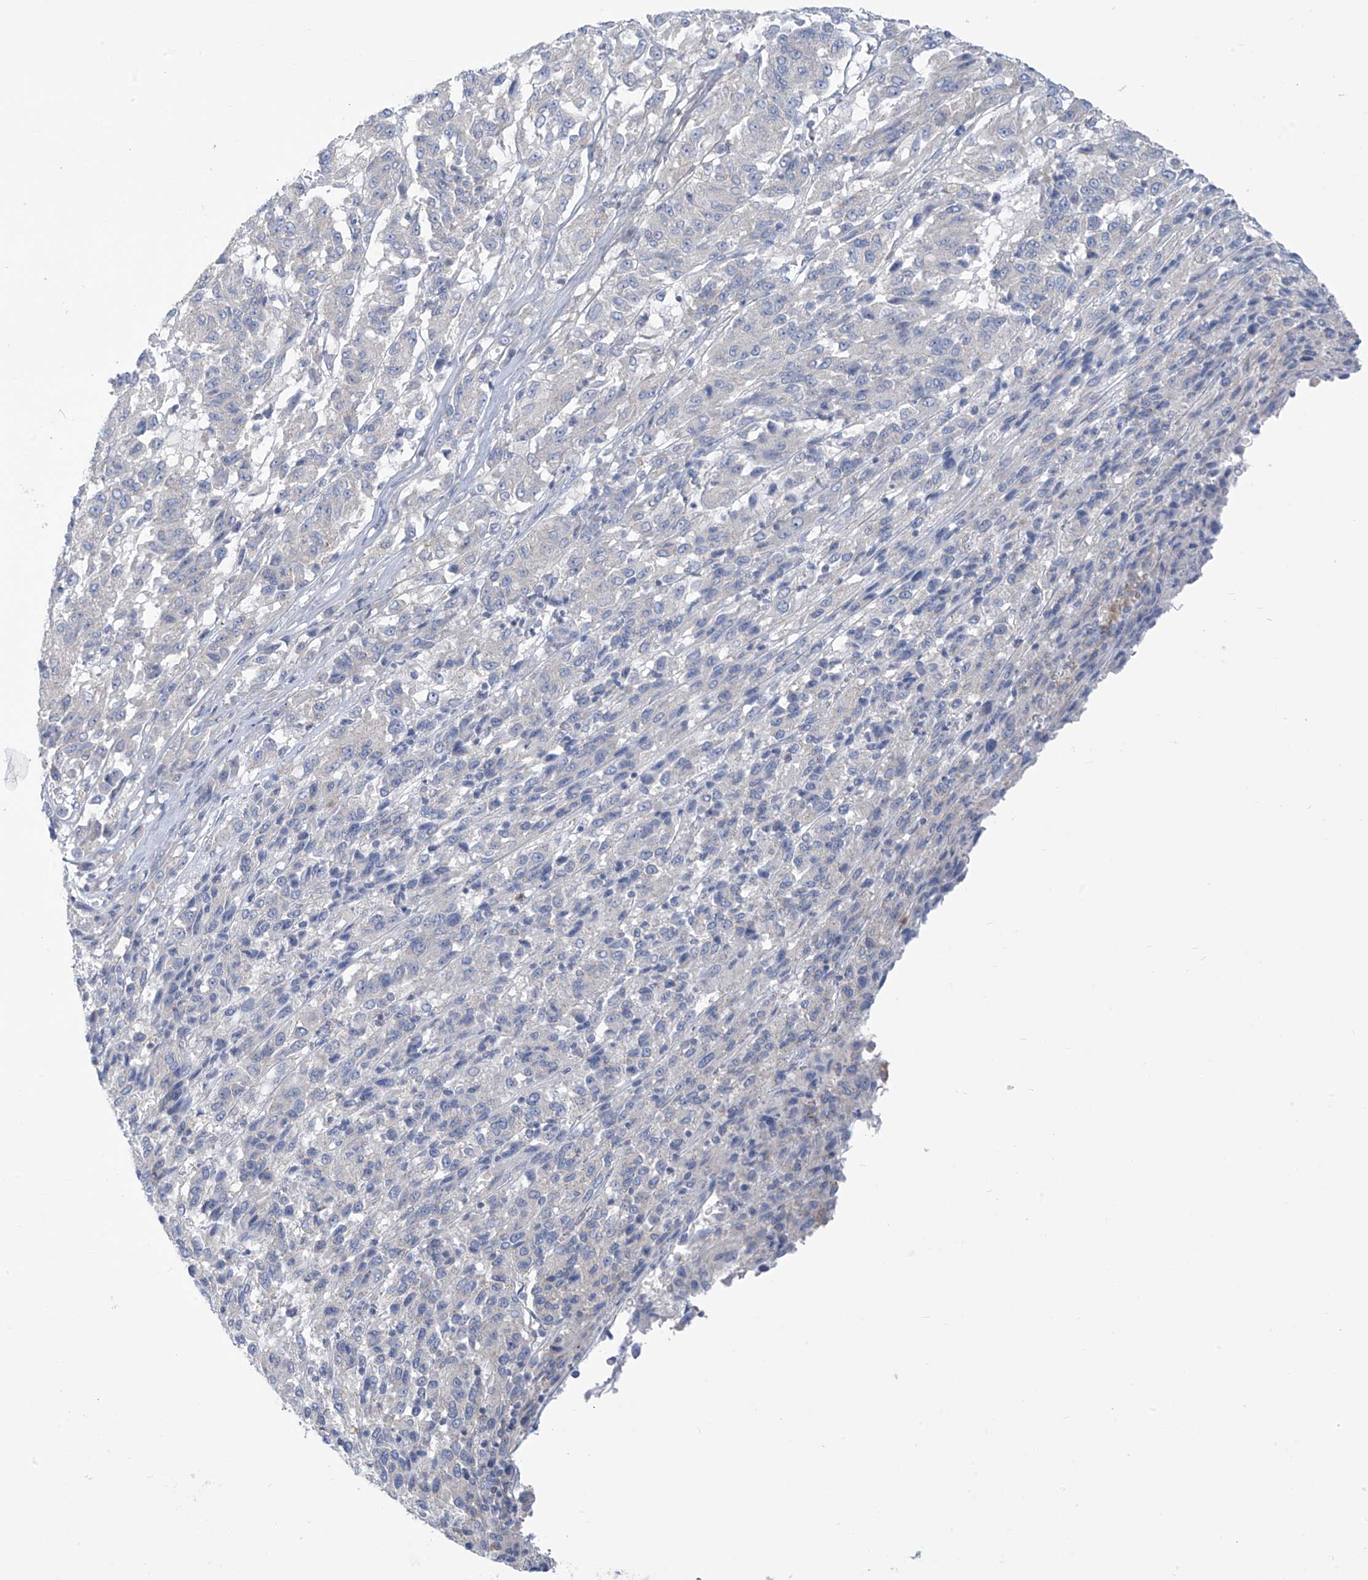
{"staining": {"intensity": "negative", "quantity": "none", "location": "none"}, "tissue": "melanoma", "cell_type": "Tumor cells", "image_type": "cancer", "snomed": [{"axis": "morphology", "description": "Malignant melanoma, Metastatic site"}, {"axis": "topography", "description": "Lung"}], "caption": "This is an IHC histopathology image of malignant melanoma (metastatic site). There is no positivity in tumor cells.", "gene": "FABP2", "patient": {"sex": "male", "age": 64}}